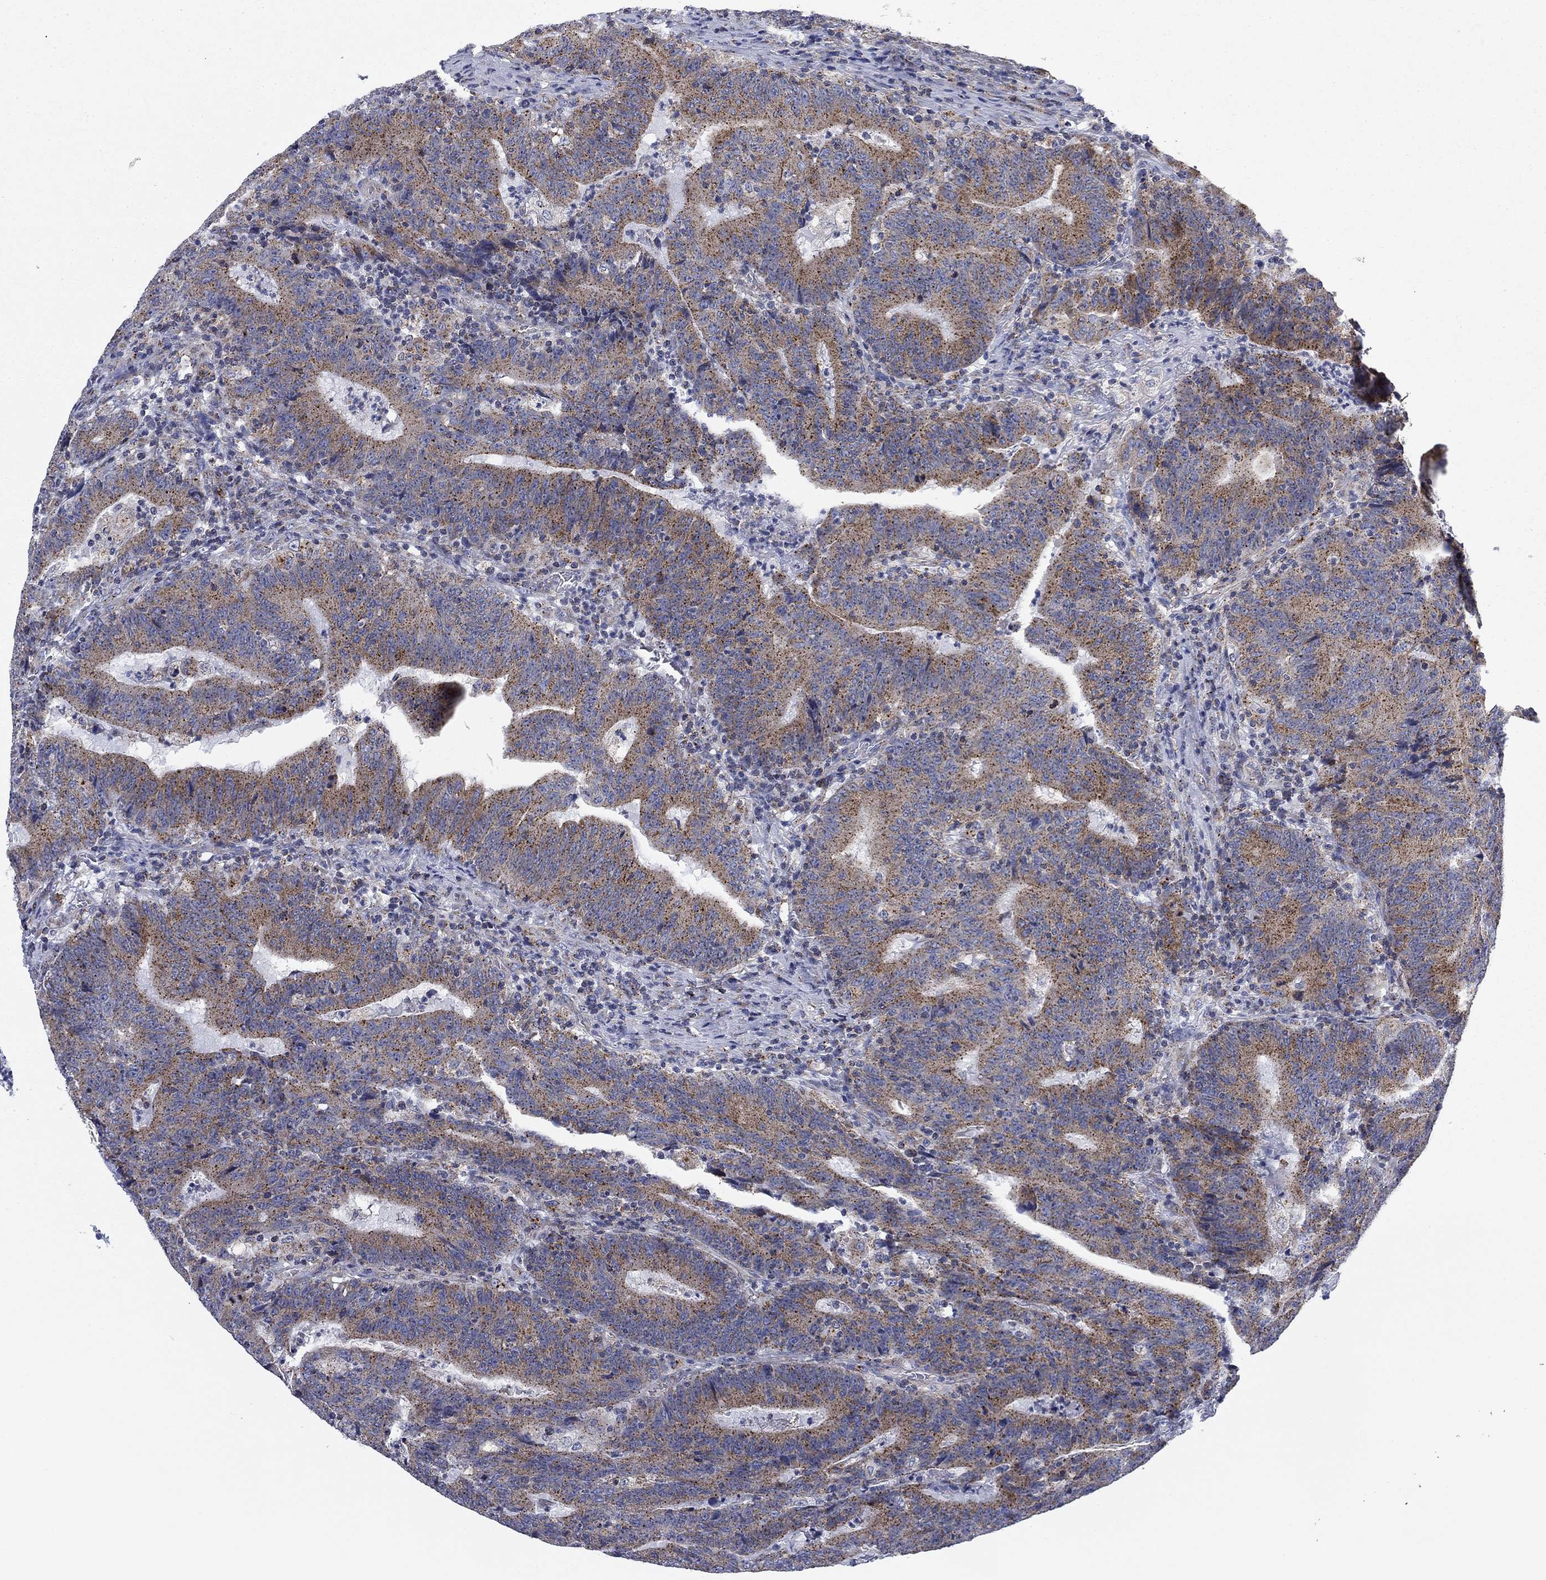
{"staining": {"intensity": "moderate", "quantity": "25%-75%", "location": "cytoplasmic/membranous"}, "tissue": "colorectal cancer", "cell_type": "Tumor cells", "image_type": "cancer", "snomed": [{"axis": "morphology", "description": "Adenocarcinoma, NOS"}, {"axis": "topography", "description": "Colon"}], "caption": "This is an image of immunohistochemistry staining of colorectal adenocarcinoma, which shows moderate expression in the cytoplasmic/membranous of tumor cells.", "gene": "NACAD", "patient": {"sex": "female", "age": 75}}